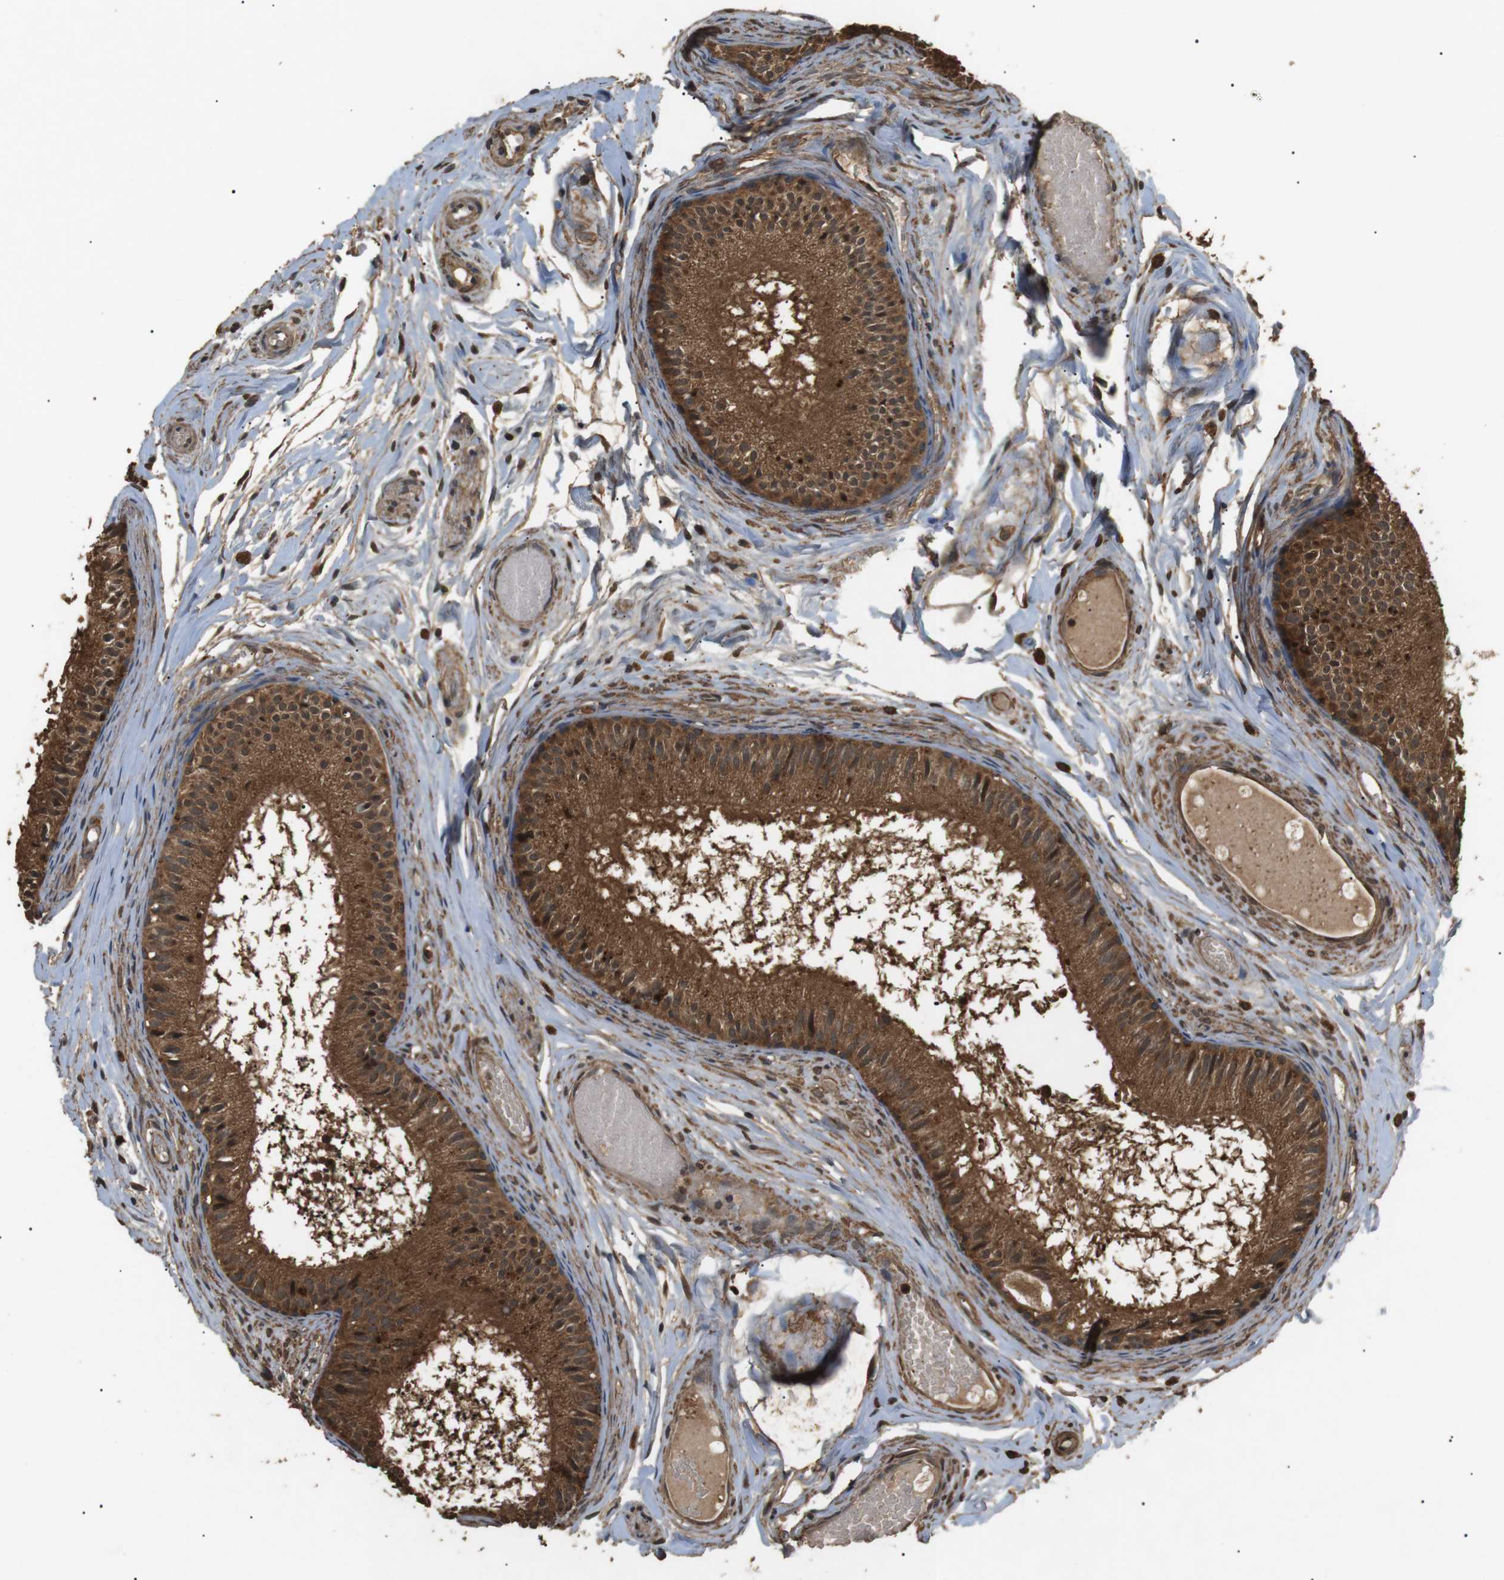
{"staining": {"intensity": "strong", "quantity": ">75%", "location": "cytoplasmic/membranous"}, "tissue": "epididymis", "cell_type": "Glandular cells", "image_type": "normal", "snomed": [{"axis": "morphology", "description": "Normal tissue, NOS"}, {"axis": "topography", "description": "Epididymis"}], "caption": "High-power microscopy captured an immunohistochemistry micrograph of benign epididymis, revealing strong cytoplasmic/membranous expression in about >75% of glandular cells.", "gene": "TBC1D15", "patient": {"sex": "male", "age": 46}}